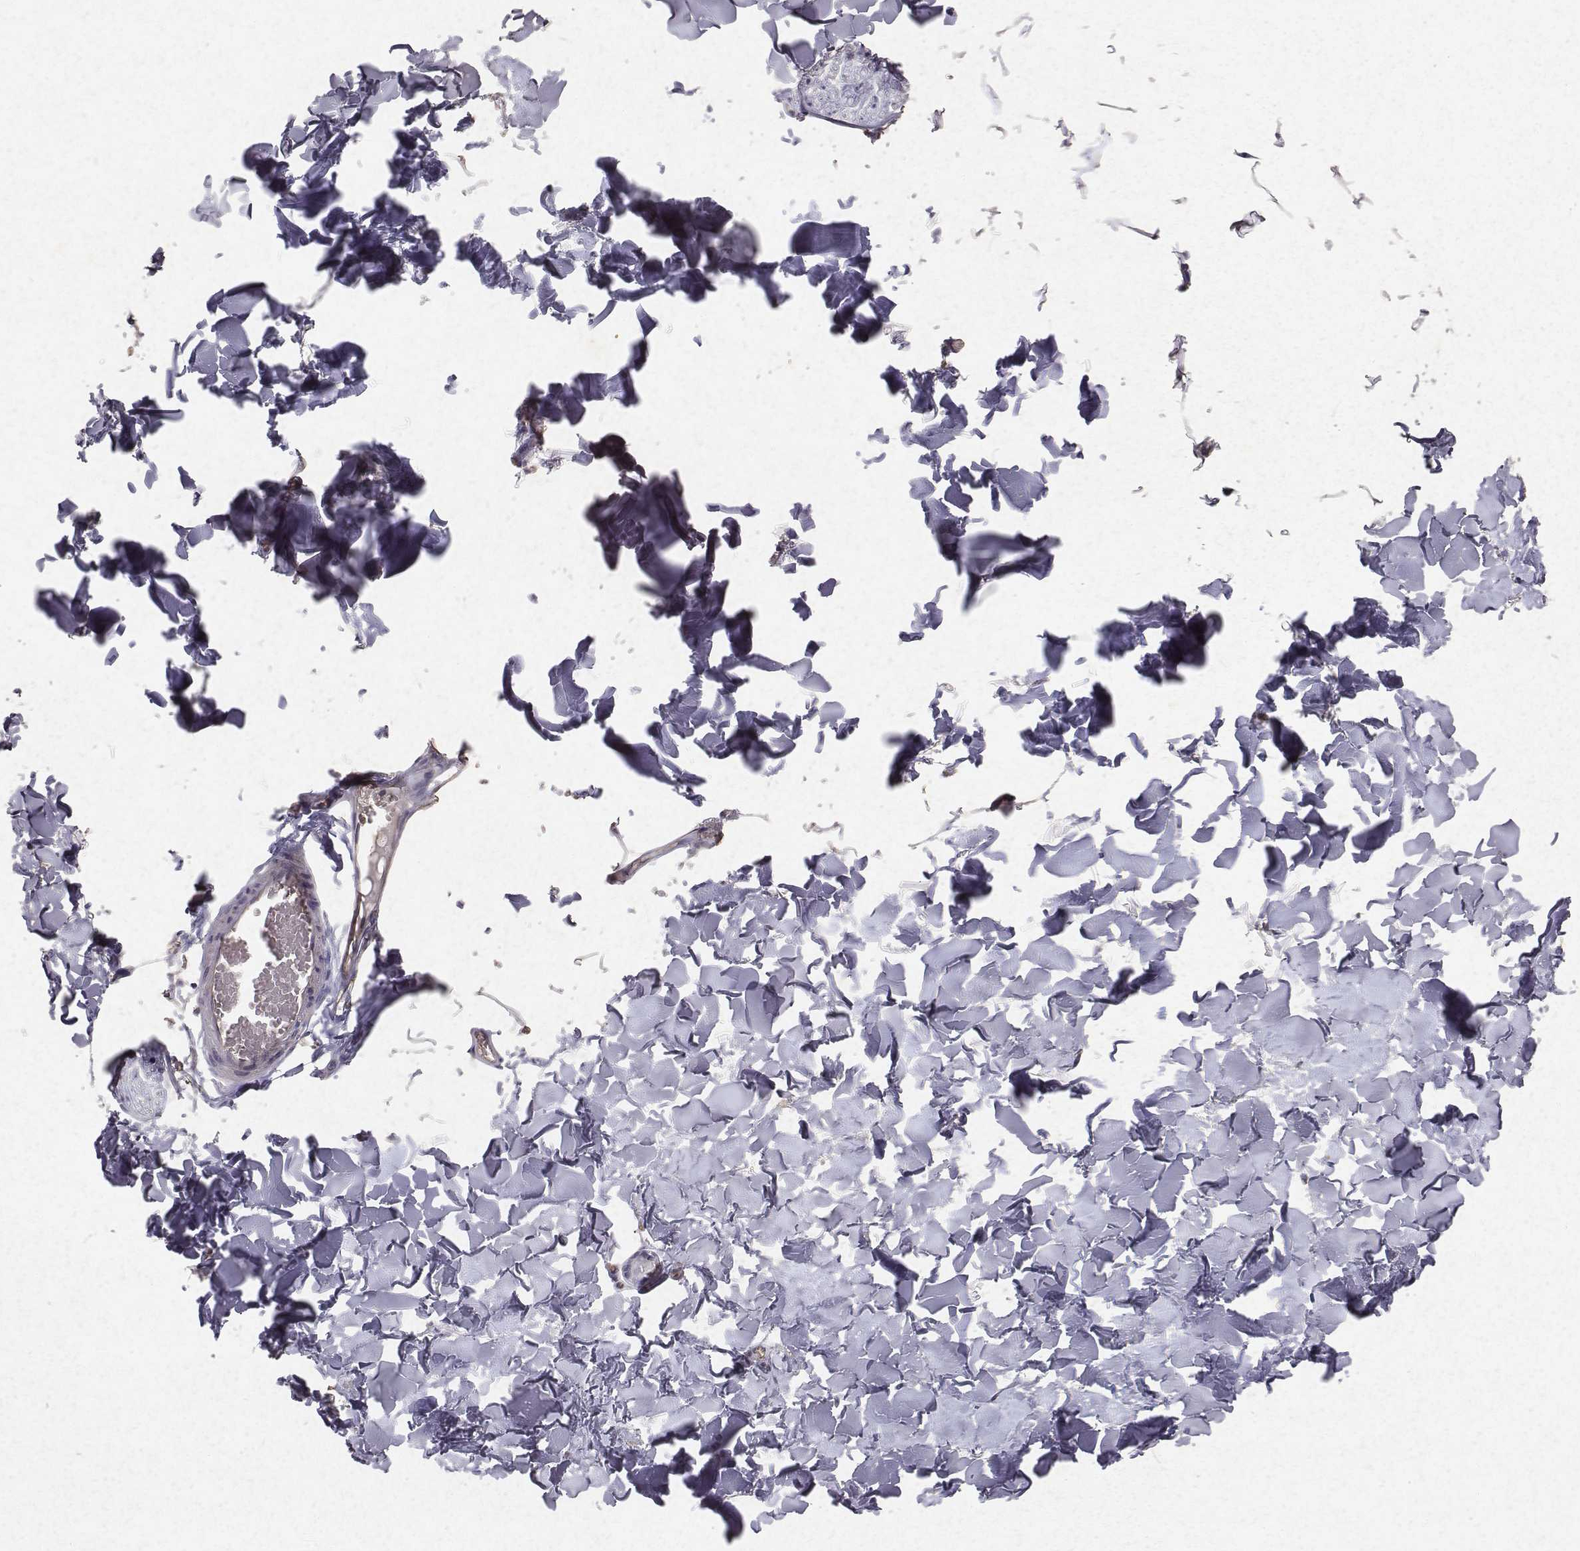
{"staining": {"intensity": "weak", "quantity": "25%-75%", "location": "cytoplasmic/membranous"}, "tissue": "adipose tissue", "cell_type": "Adipocytes", "image_type": "normal", "snomed": [{"axis": "morphology", "description": "Normal tissue, NOS"}, {"axis": "topography", "description": "Skin"}, {"axis": "topography", "description": "Peripheral nerve tissue"}], "caption": "Protein staining of normal adipose tissue exhibits weak cytoplasmic/membranous staining in about 25%-75% of adipocytes.", "gene": "PTPRG", "patient": {"sex": "female", "age": 45}}